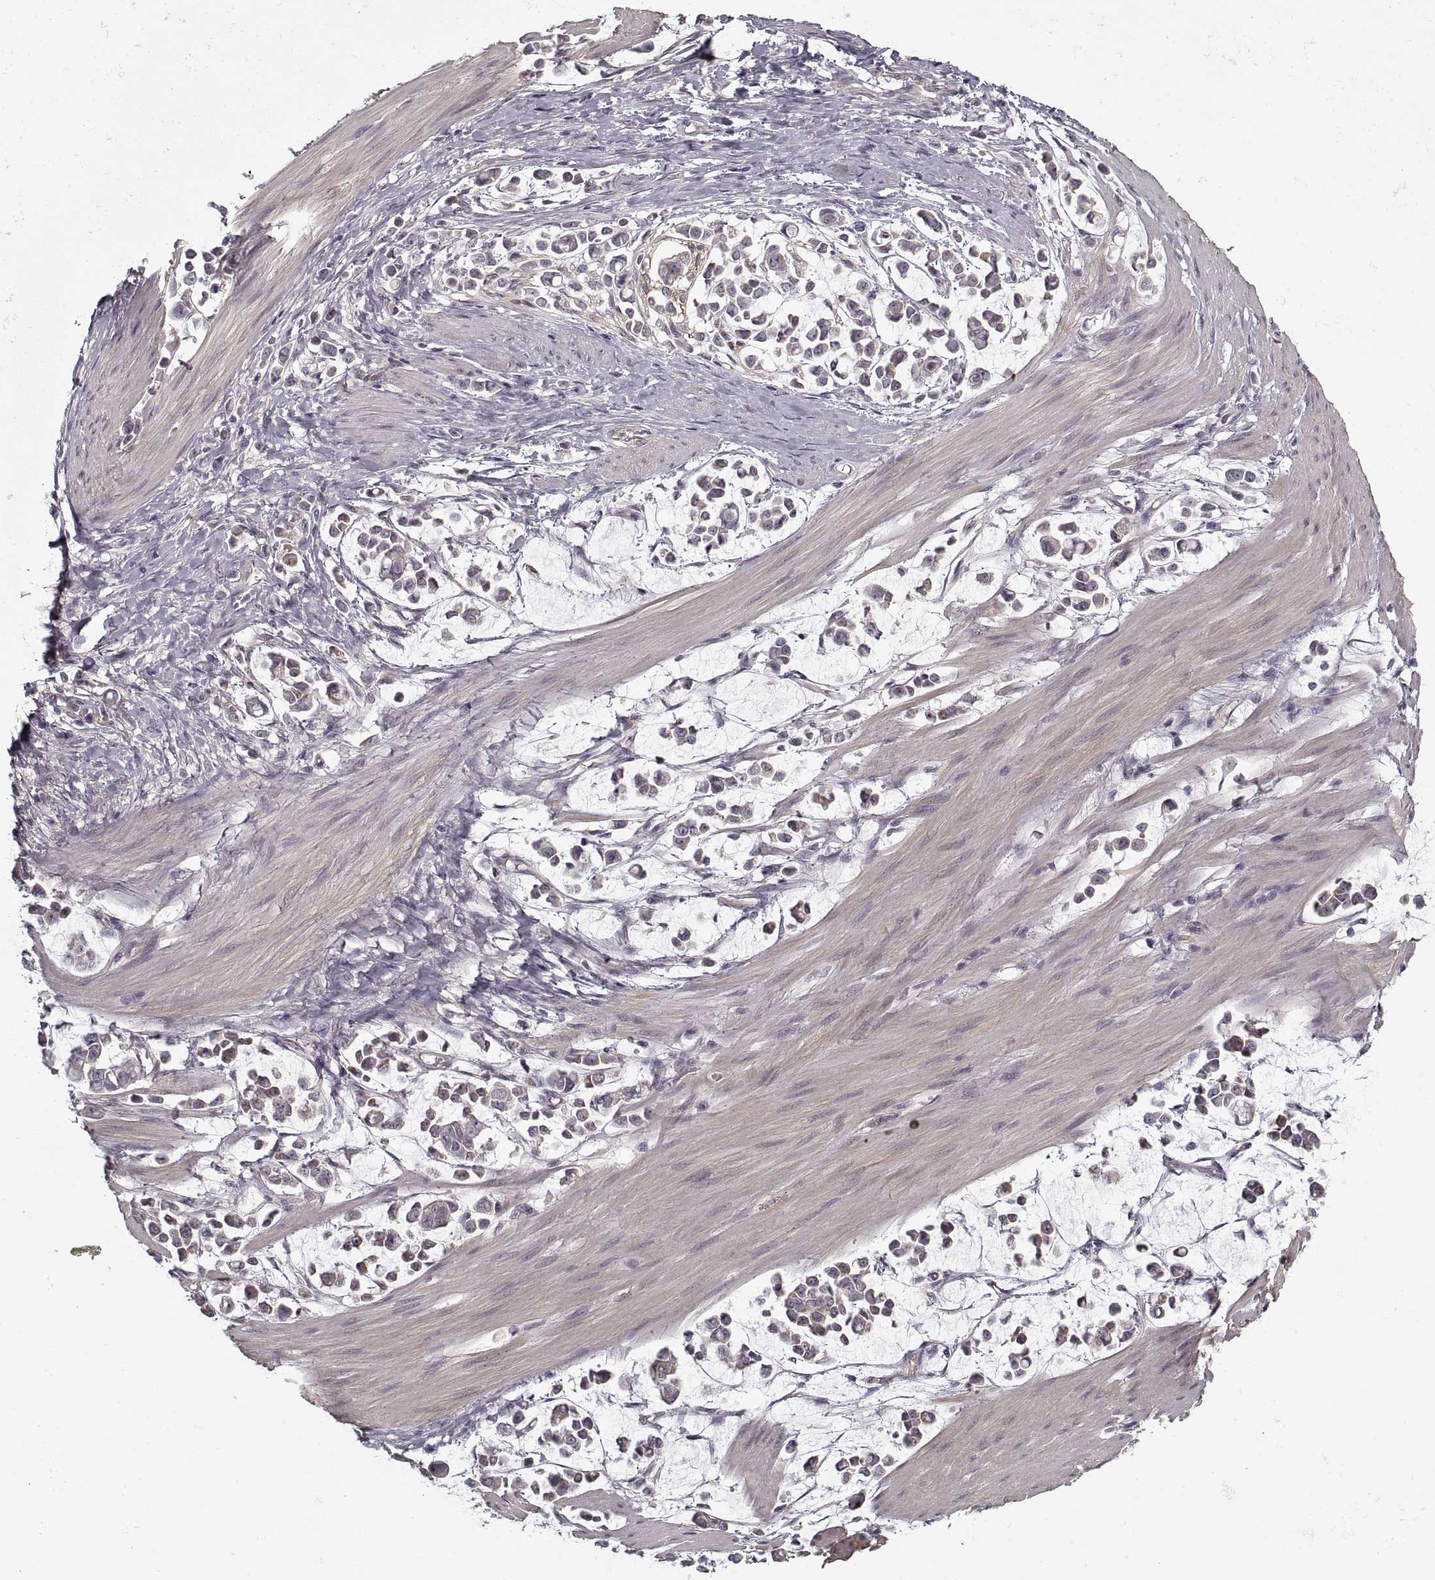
{"staining": {"intensity": "negative", "quantity": "none", "location": "none"}, "tissue": "stomach cancer", "cell_type": "Tumor cells", "image_type": "cancer", "snomed": [{"axis": "morphology", "description": "Adenocarcinoma, NOS"}, {"axis": "topography", "description": "Stomach"}], "caption": "Stomach cancer was stained to show a protein in brown. There is no significant staining in tumor cells. (DAB (3,3'-diaminobenzidine) IHC, high magnification).", "gene": "LAMB2", "patient": {"sex": "male", "age": 82}}